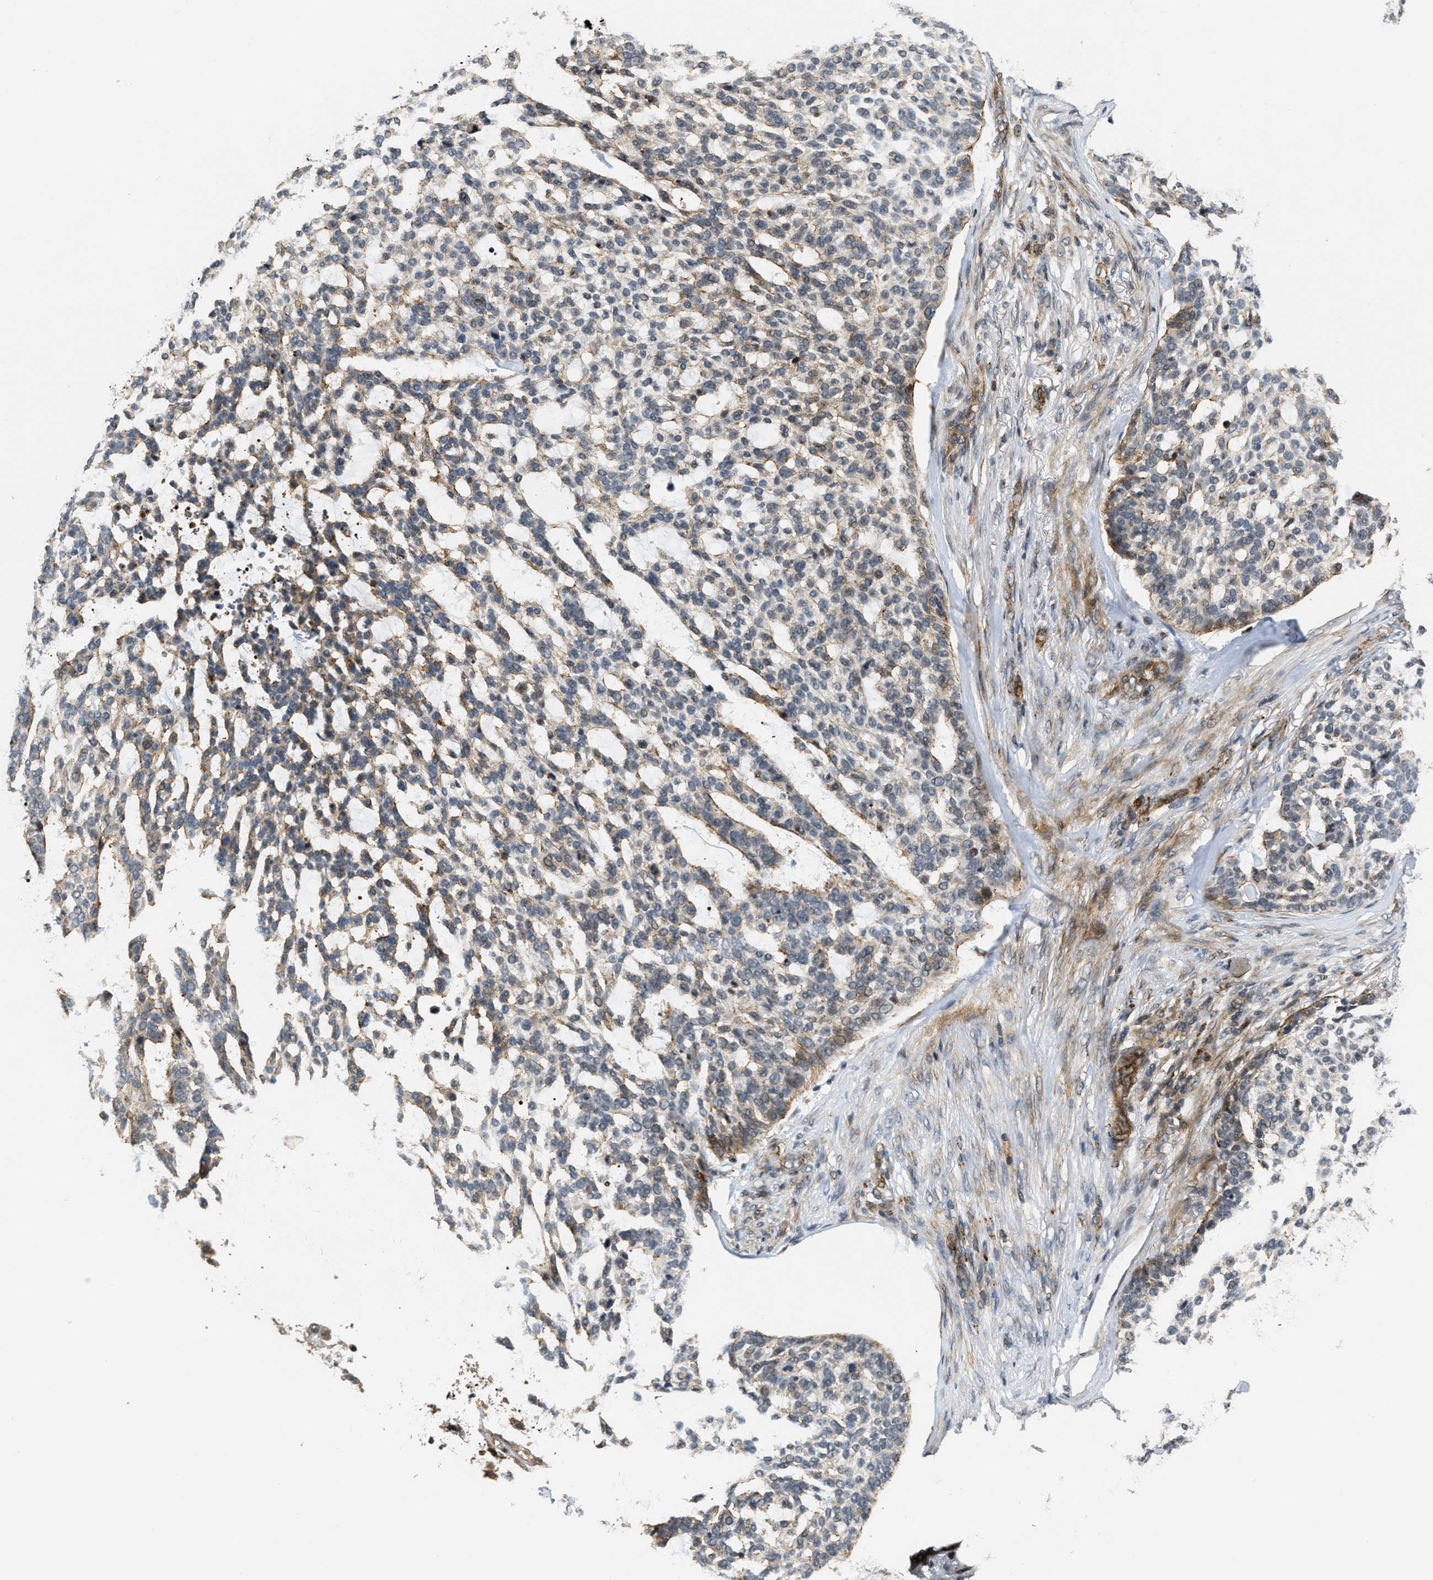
{"staining": {"intensity": "moderate", "quantity": "<25%", "location": "cytoplasmic/membranous"}, "tissue": "skin cancer", "cell_type": "Tumor cells", "image_type": "cancer", "snomed": [{"axis": "morphology", "description": "Basal cell carcinoma"}, {"axis": "topography", "description": "Skin"}], "caption": "Brown immunohistochemical staining in skin cancer demonstrates moderate cytoplasmic/membranous expression in about <25% of tumor cells. Immunohistochemistry stains the protein of interest in brown and the nuclei are stained blue.", "gene": "DPF2", "patient": {"sex": "female", "age": 64}}